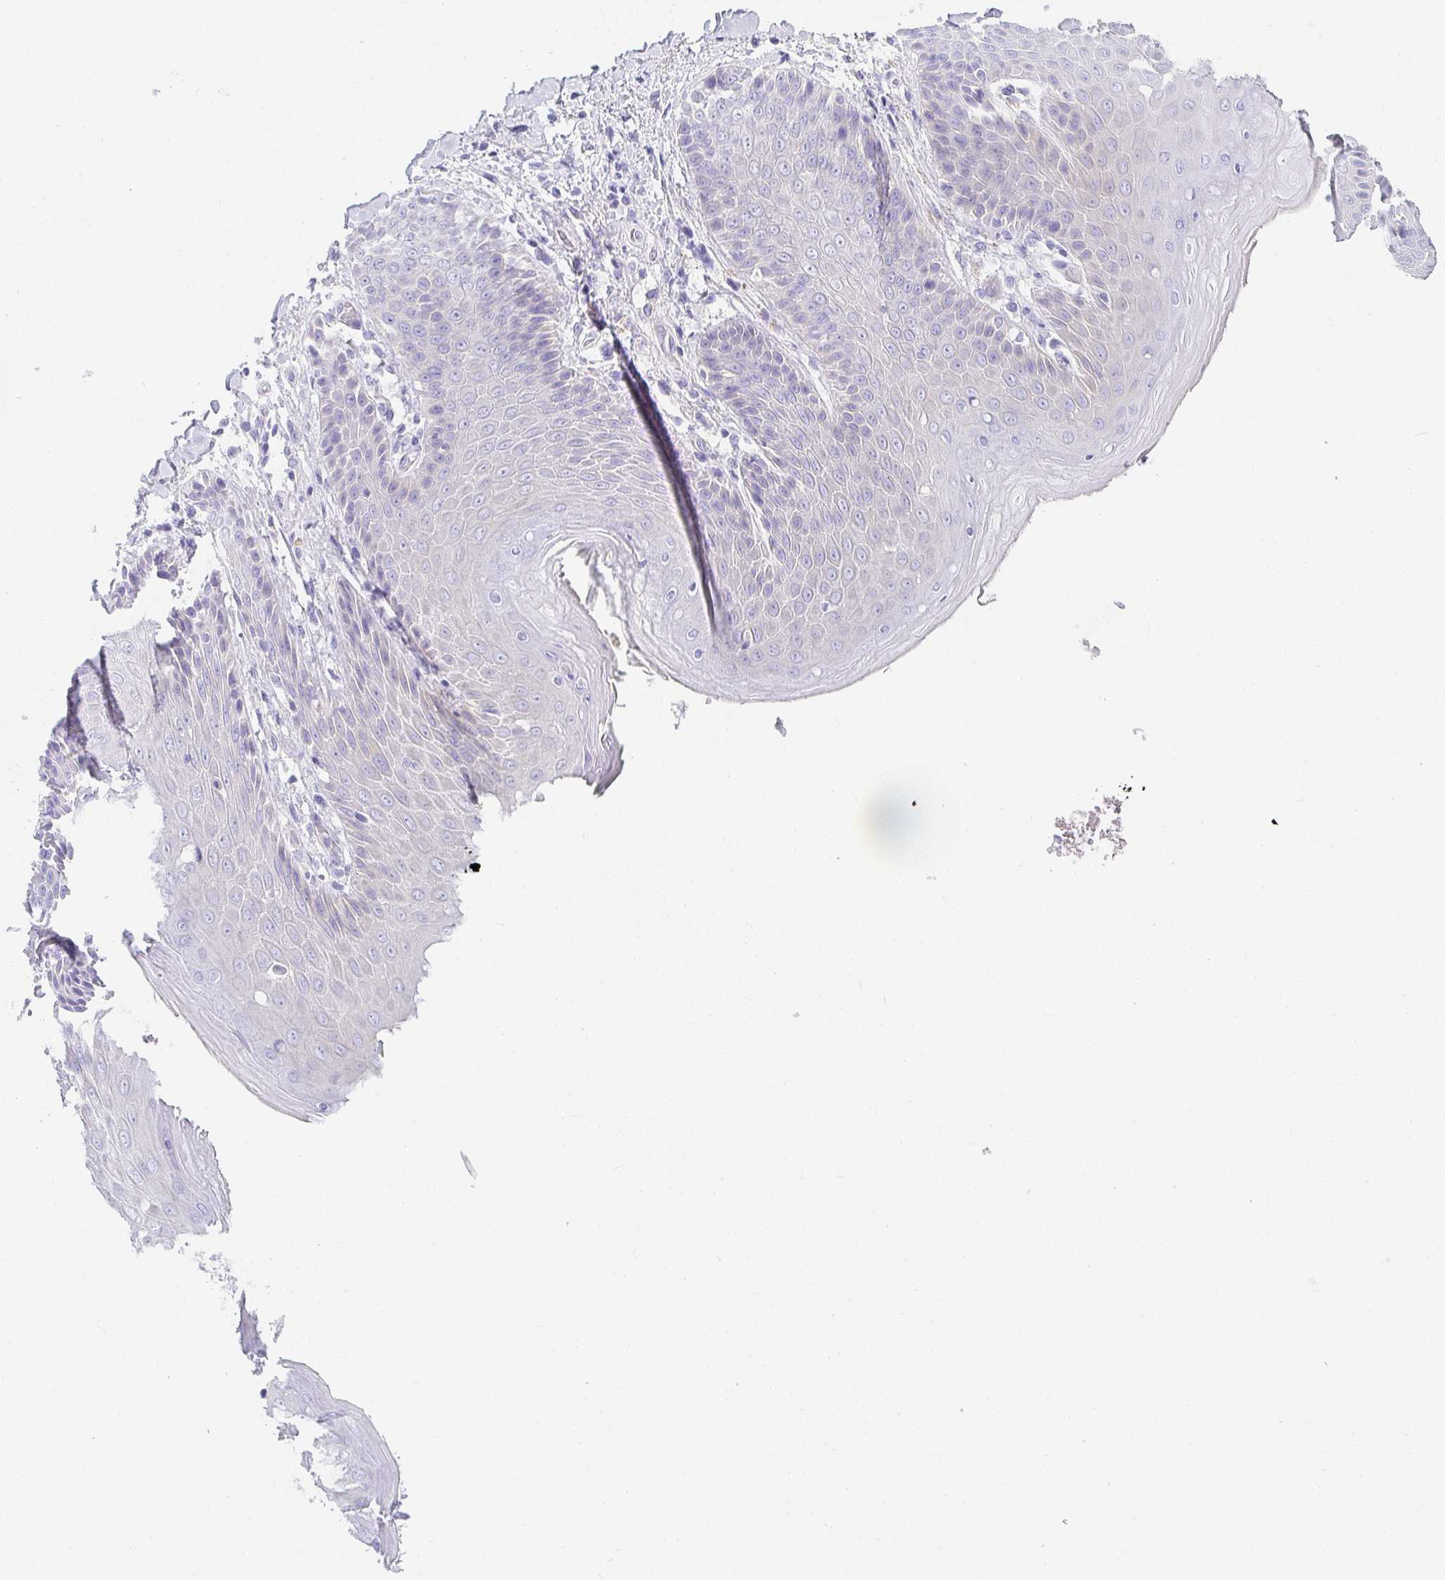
{"staining": {"intensity": "negative", "quantity": "none", "location": "none"}, "tissue": "skin", "cell_type": "Epidermal cells", "image_type": "normal", "snomed": [{"axis": "morphology", "description": "Normal tissue, NOS"}, {"axis": "topography", "description": "Anal"}, {"axis": "topography", "description": "Peripheral nerve tissue"}], "caption": "Protein analysis of benign skin demonstrates no significant expression in epidermal cells. (DAB immunohistochemistry (IHC), high magnification).", "gene": "CHAT", "patient": {"sex": "male", "age": 51}}